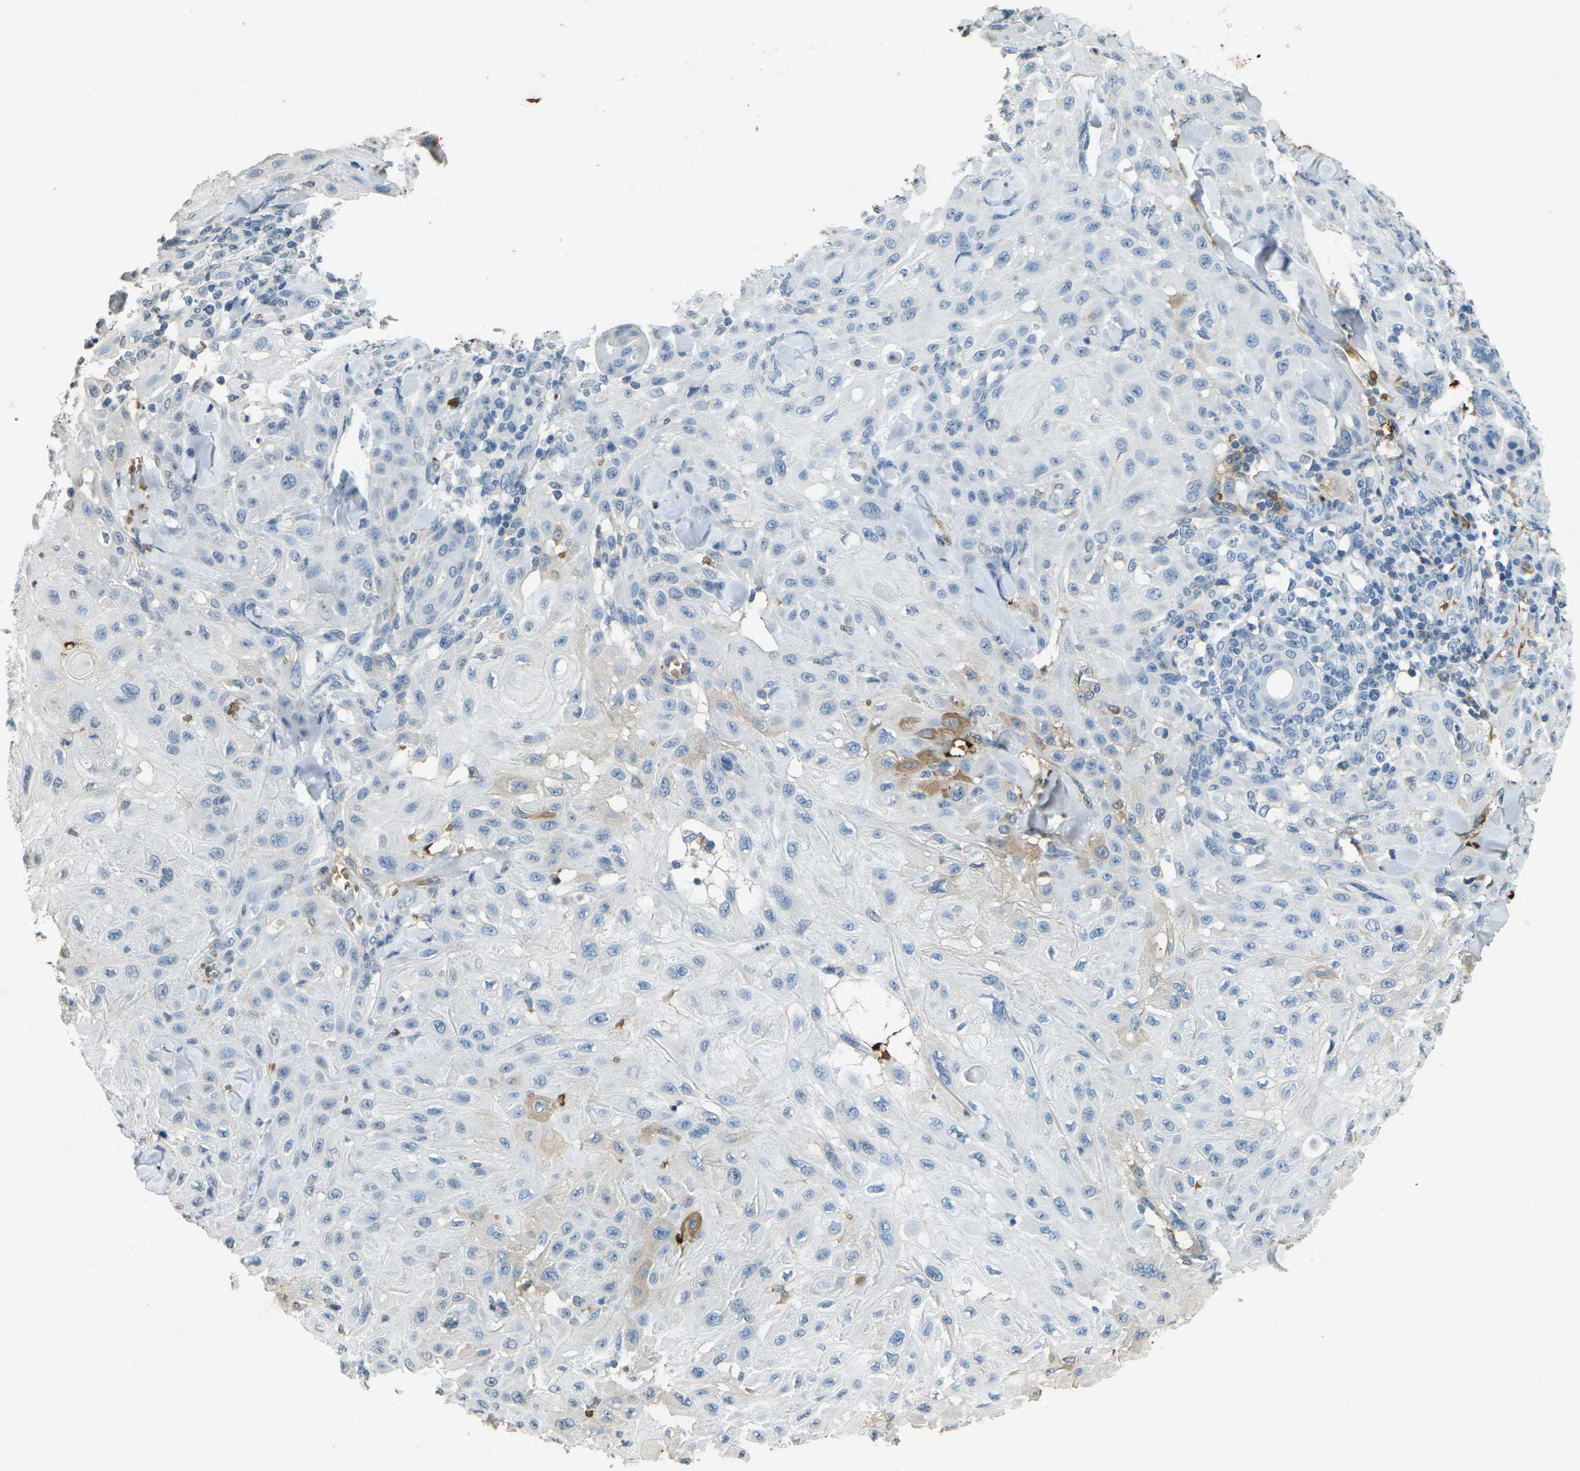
{"staining": {"intensity": "negative", "quantity": "none", "location": "none"}, "tissue": "skin cancer", "cell_type": "Tumor cells", "image_type": "cancer", "snomed": [{"axis": "morphology", "description": "Squamous cell carcinoma, NOS"}, {"axis": "topography", "description": "Skin"}], "caption": "IHC of skin cancer (squamous cell carcinoma) shows no positivity in tumor cells.", "gene": "HBB", "patient": {"sex": "male", "age": 24}}